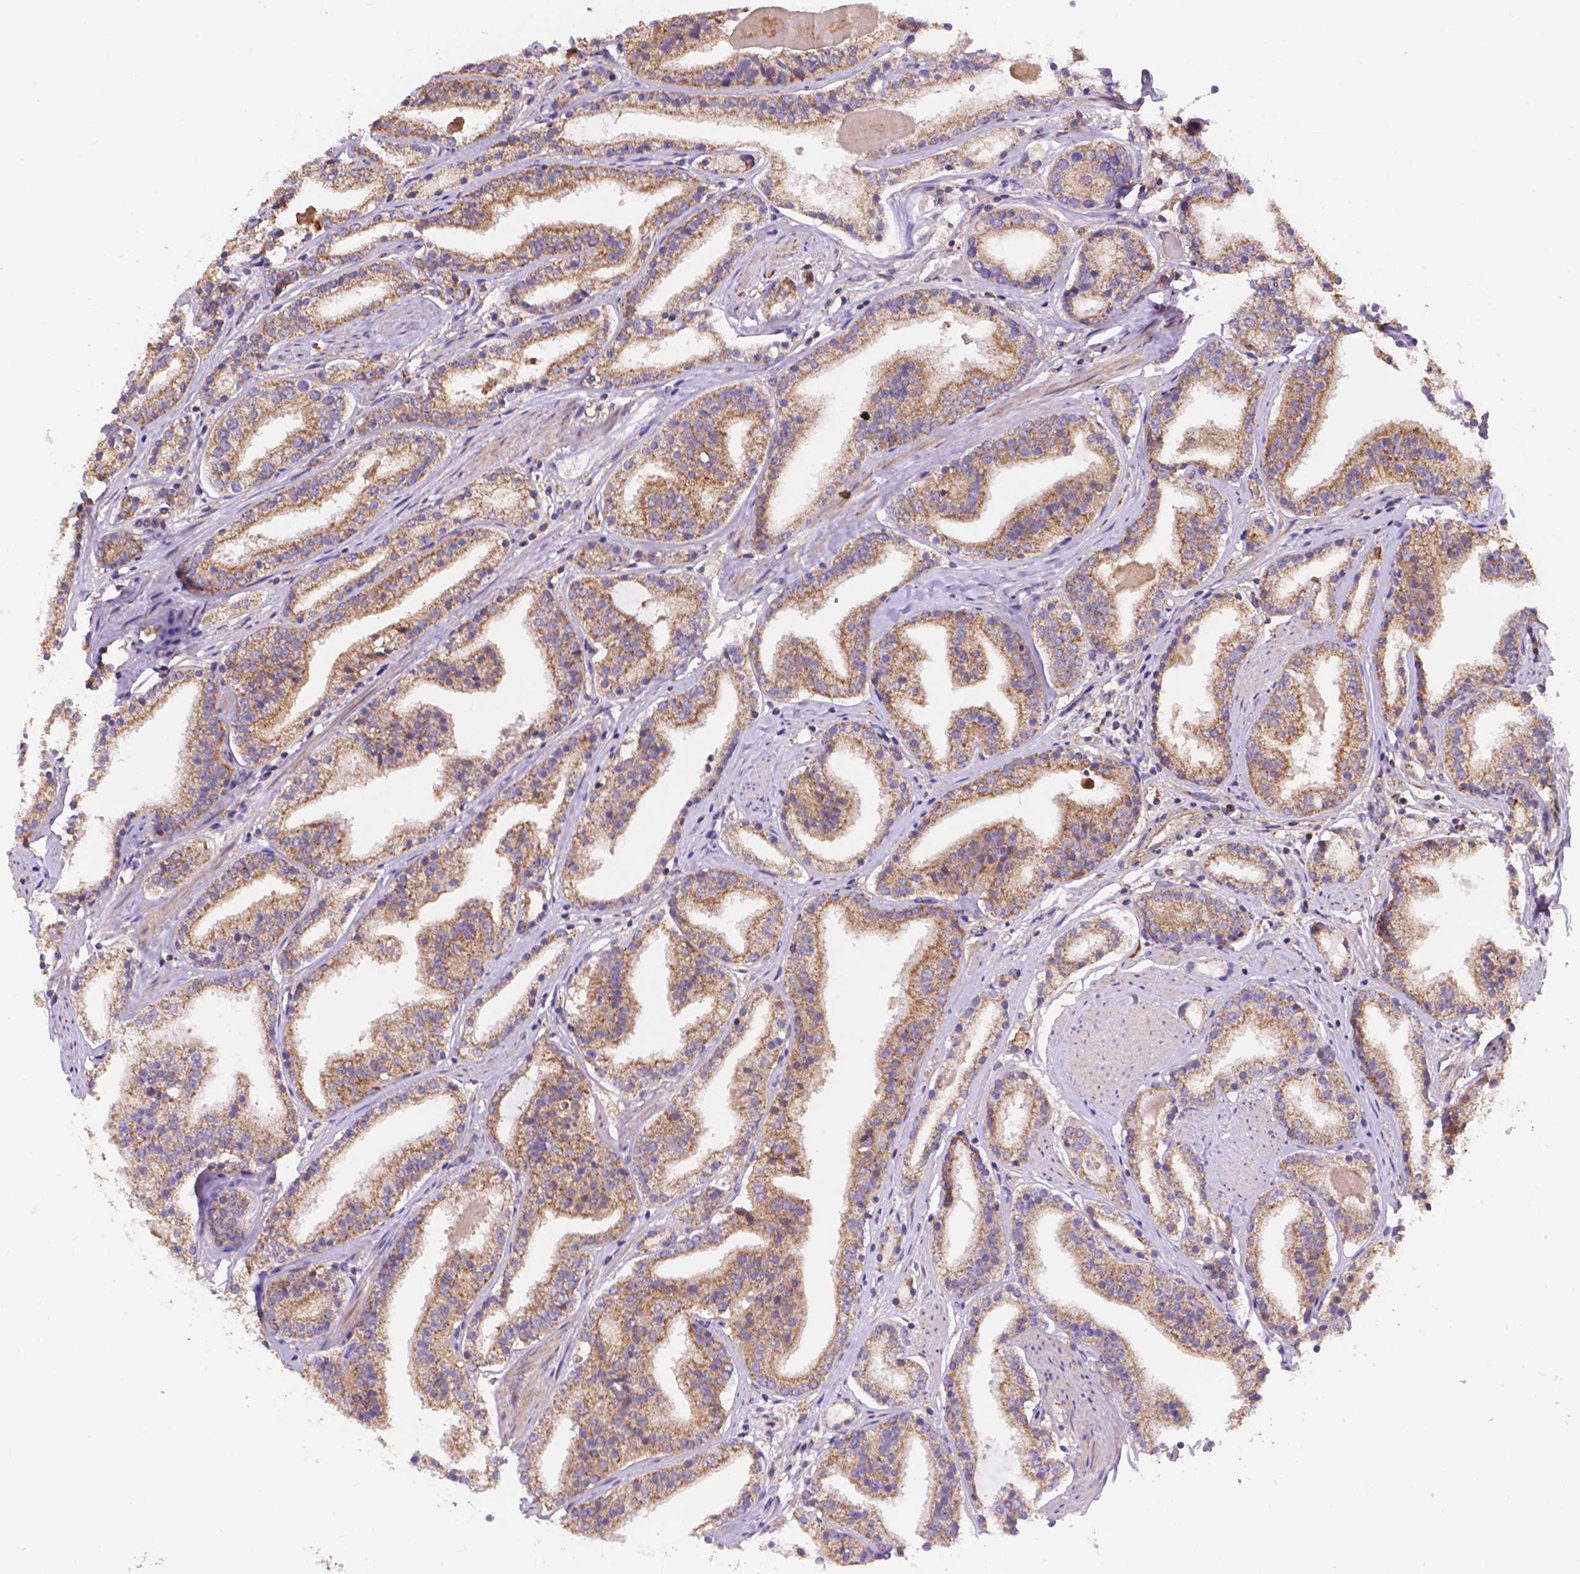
{"staining": {"intensity": "moderate", "quantity": "25%-75%", "location": "cytoplasmic/membranous"}, "tissue": "prostate cancer", "cell_type": "Tumor cells", "image_type": "cancer", "snomed": [{"axis": "morphology", "description": "Adenocarcinoma, High grade"}, {"axis": "topography", "description": "Prostate"}], "caption": "There is medium levels of moderate cytoplasmic/membranous positivity in tumor cells of prostate cancer (adenocarcinoma (high-grade)), as demonstrated by immunohistochemical staining (brown color).", "gene": "AK3", "patient": {"sex": "male", "age": 63}}